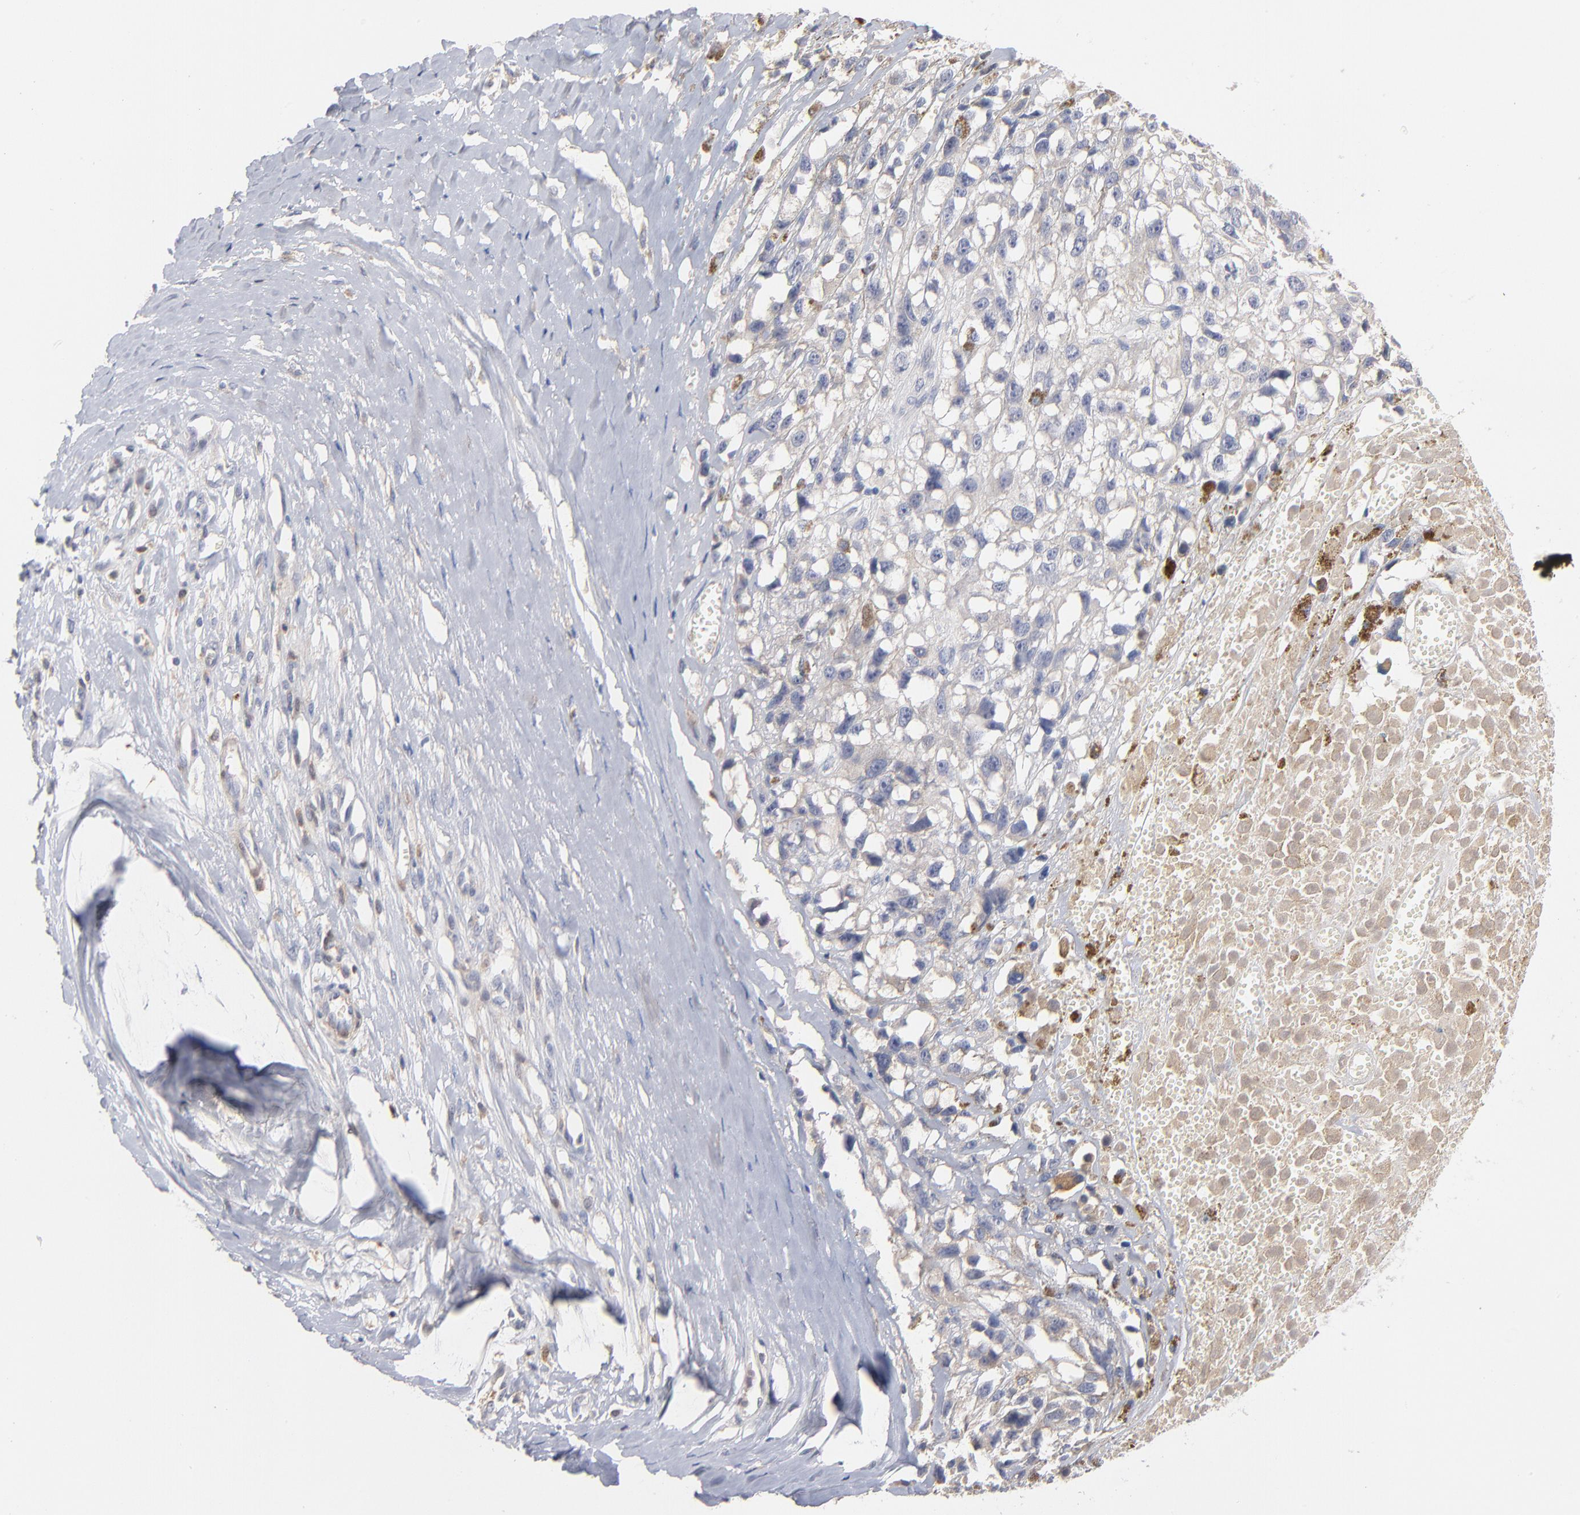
{"staining": {"intensity": "negative", "quantity": "none", "location": "none"}, "tissue": "melanoma", "cell_type": "Tumor cells", "image_type": "cancer", "snomed": [{"axis": "morphology", "description": "Malignant melanoma, Metastatic site"}, {"axis": "topography", "description": "Lymph node"}], "caption": "The IHC micrograph has no significant expression in tumor cells of malignant melanoma (metastatic site) tissue.", "gene": "F12", "patient": {"sex": "male", "age": 59}}